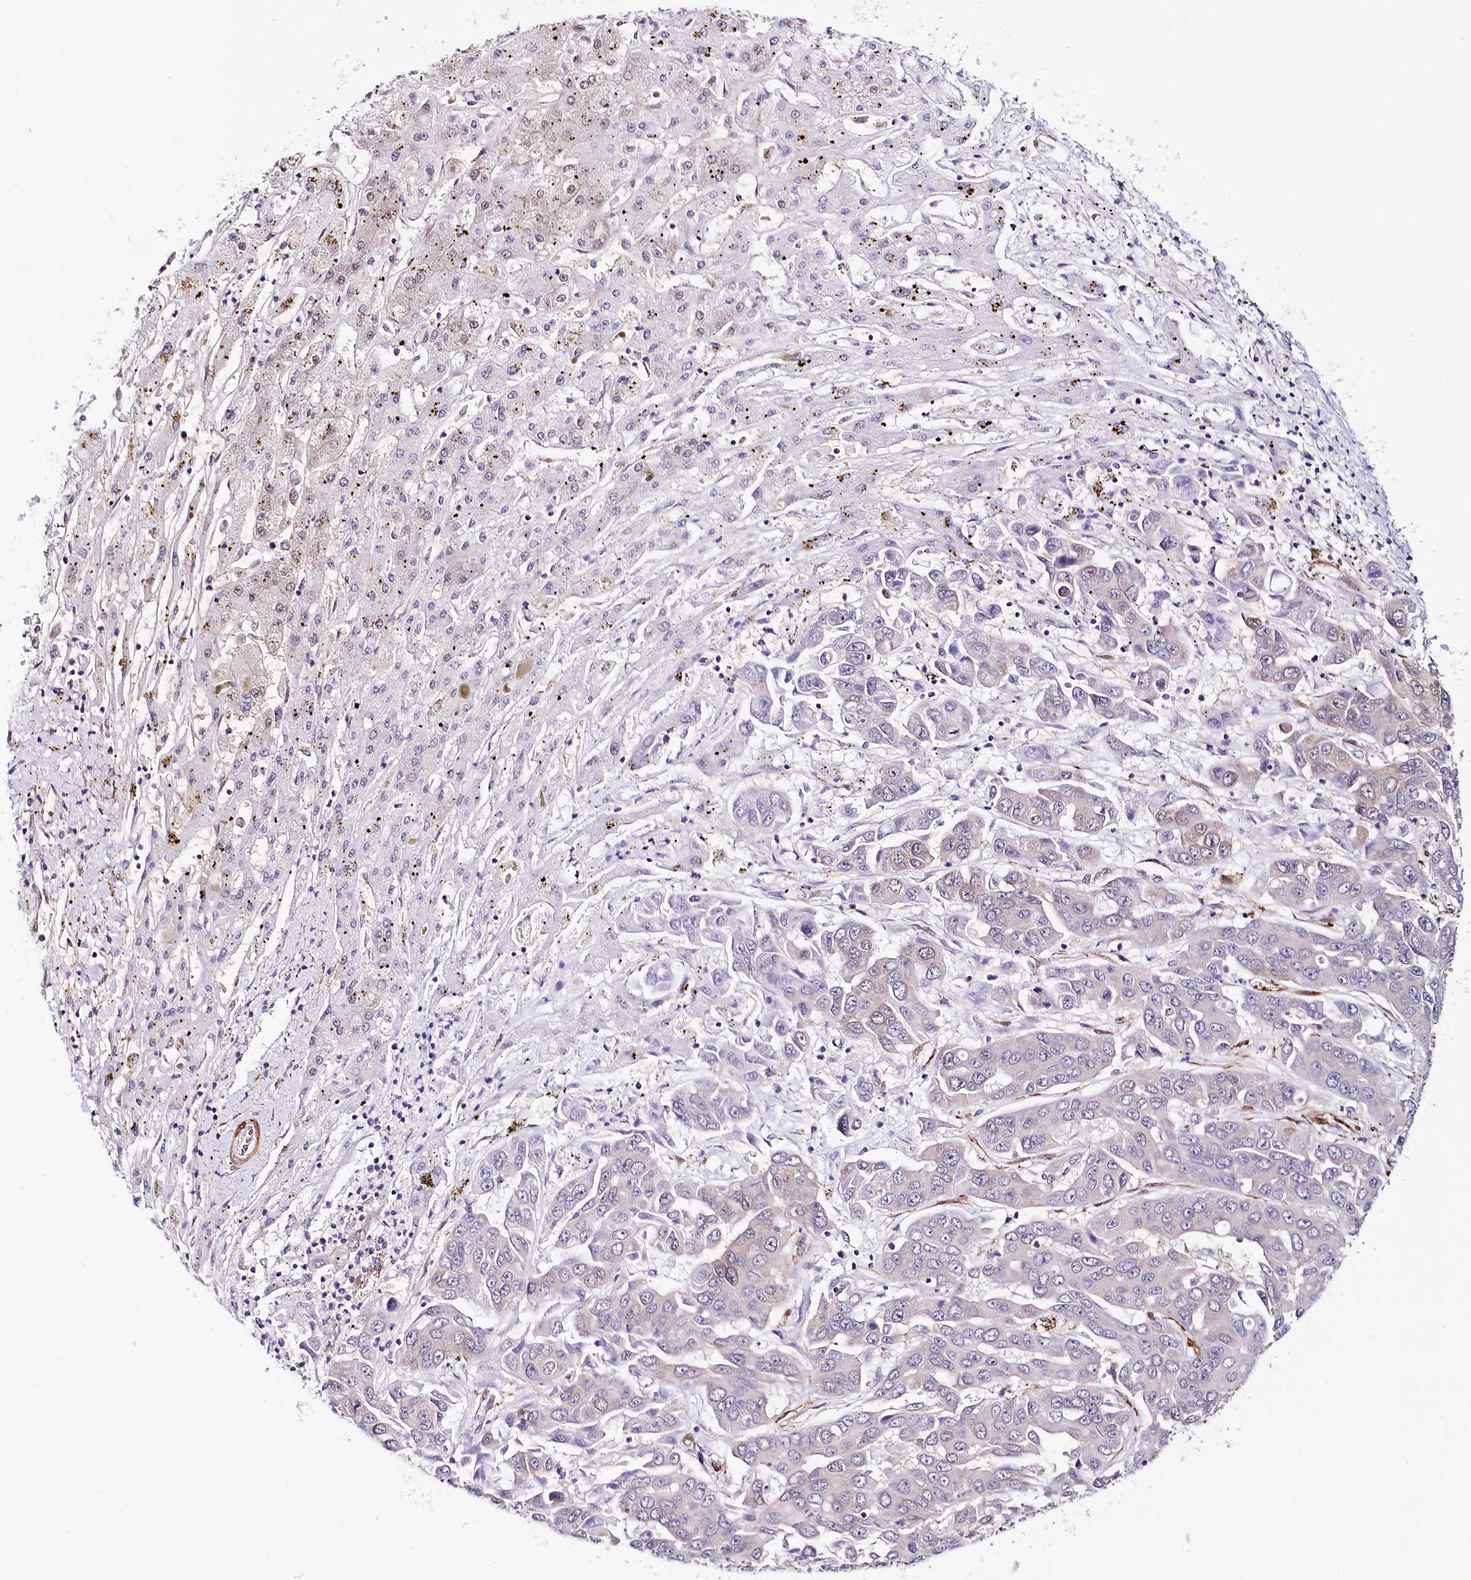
{"staining": {"intensity": "negative", "quantity": "none", "location": "none"}, "tissue": "liver cancer", "cell_type": "Tumor cells", "image_type": "cancer", "snomed": [{"axis": "morphology", "description": "Cholangiocarcinoma"}, {"axis": "topography", "description": "Liver"}], "caption": "An IHC micrograph of liver cancer is shown. There is no staining in tumor cells of liver cancer.", "gene": "PPP2R5B", "patient": {"sex": "female", "age": 52}}